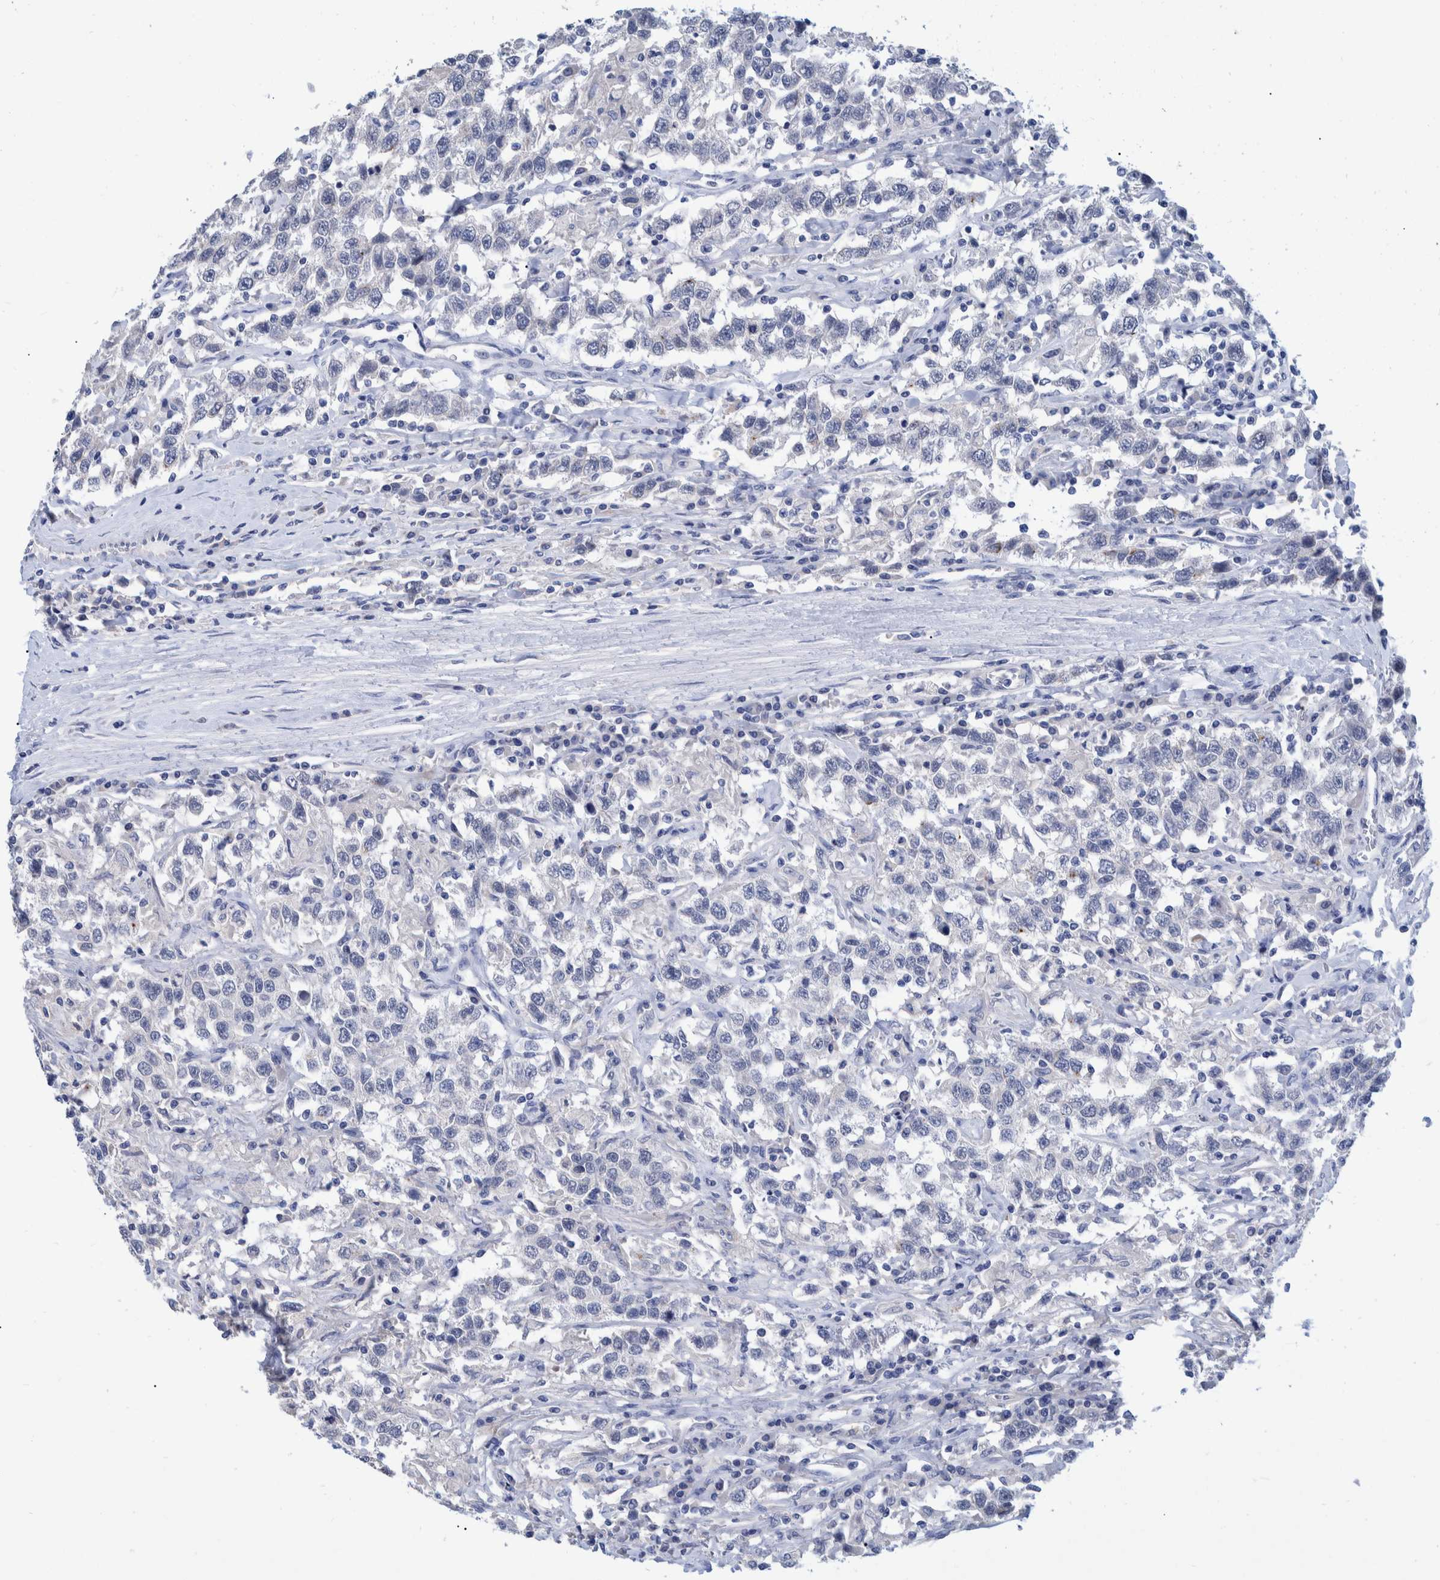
{"staining": {"intensity": "negative", "quantity": "none", "location": "none"}, "tissue": "testis cancer", "cell_type": "Tumor cells", "image_type": "cancer", "snomed": [{"axis": "morphology", "description": "Seminoma, NOS"}, {"axis": "topography", "description": "Testis"}], "caption": "There is no significant staining in tumor cells of seminoma (testis).", "gene": "MKS1", "patient": {"sex": "male", "age": 41}}